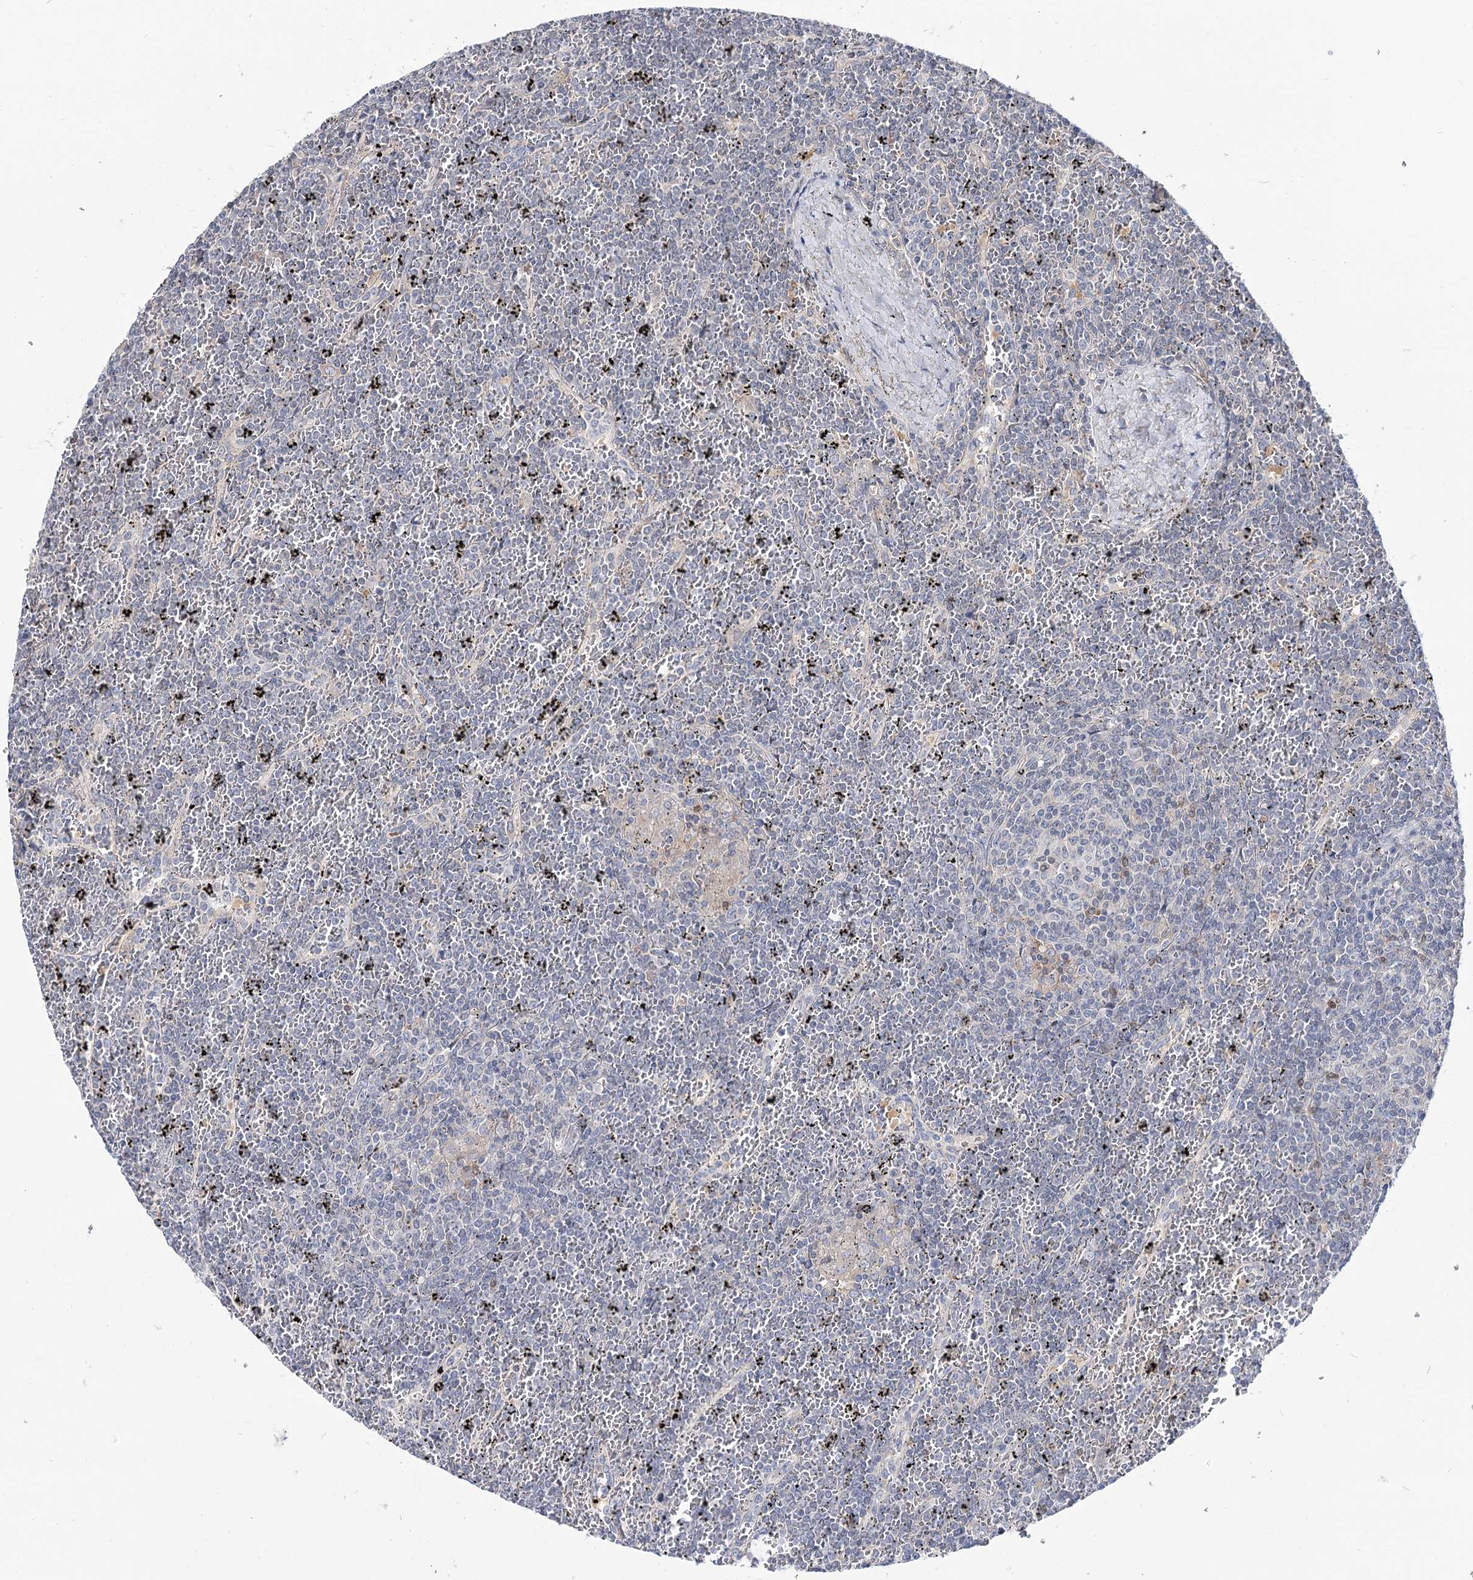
{"staining": {"intensity": "negative", "quantity": "none", "location": "none"}, "tissue": "lymphoma", "cell_type": "Tumor cells", "image_type": "cancer", "snomed": [{"axis": "morphology", "description": "Malignant lymphoma, non-Hodgkin's type, Low grade"}, {"axis": "topography", "description": "Spleen"}], "caption": "This is a image of immunohistochemistry (IHC) staining of malignant lymphoma, non-Hodgkin's type (low-grade), which shows no expression in tumor cells.", "gene": "UGP2", "patient": {"sex": "female", "age": 19}}